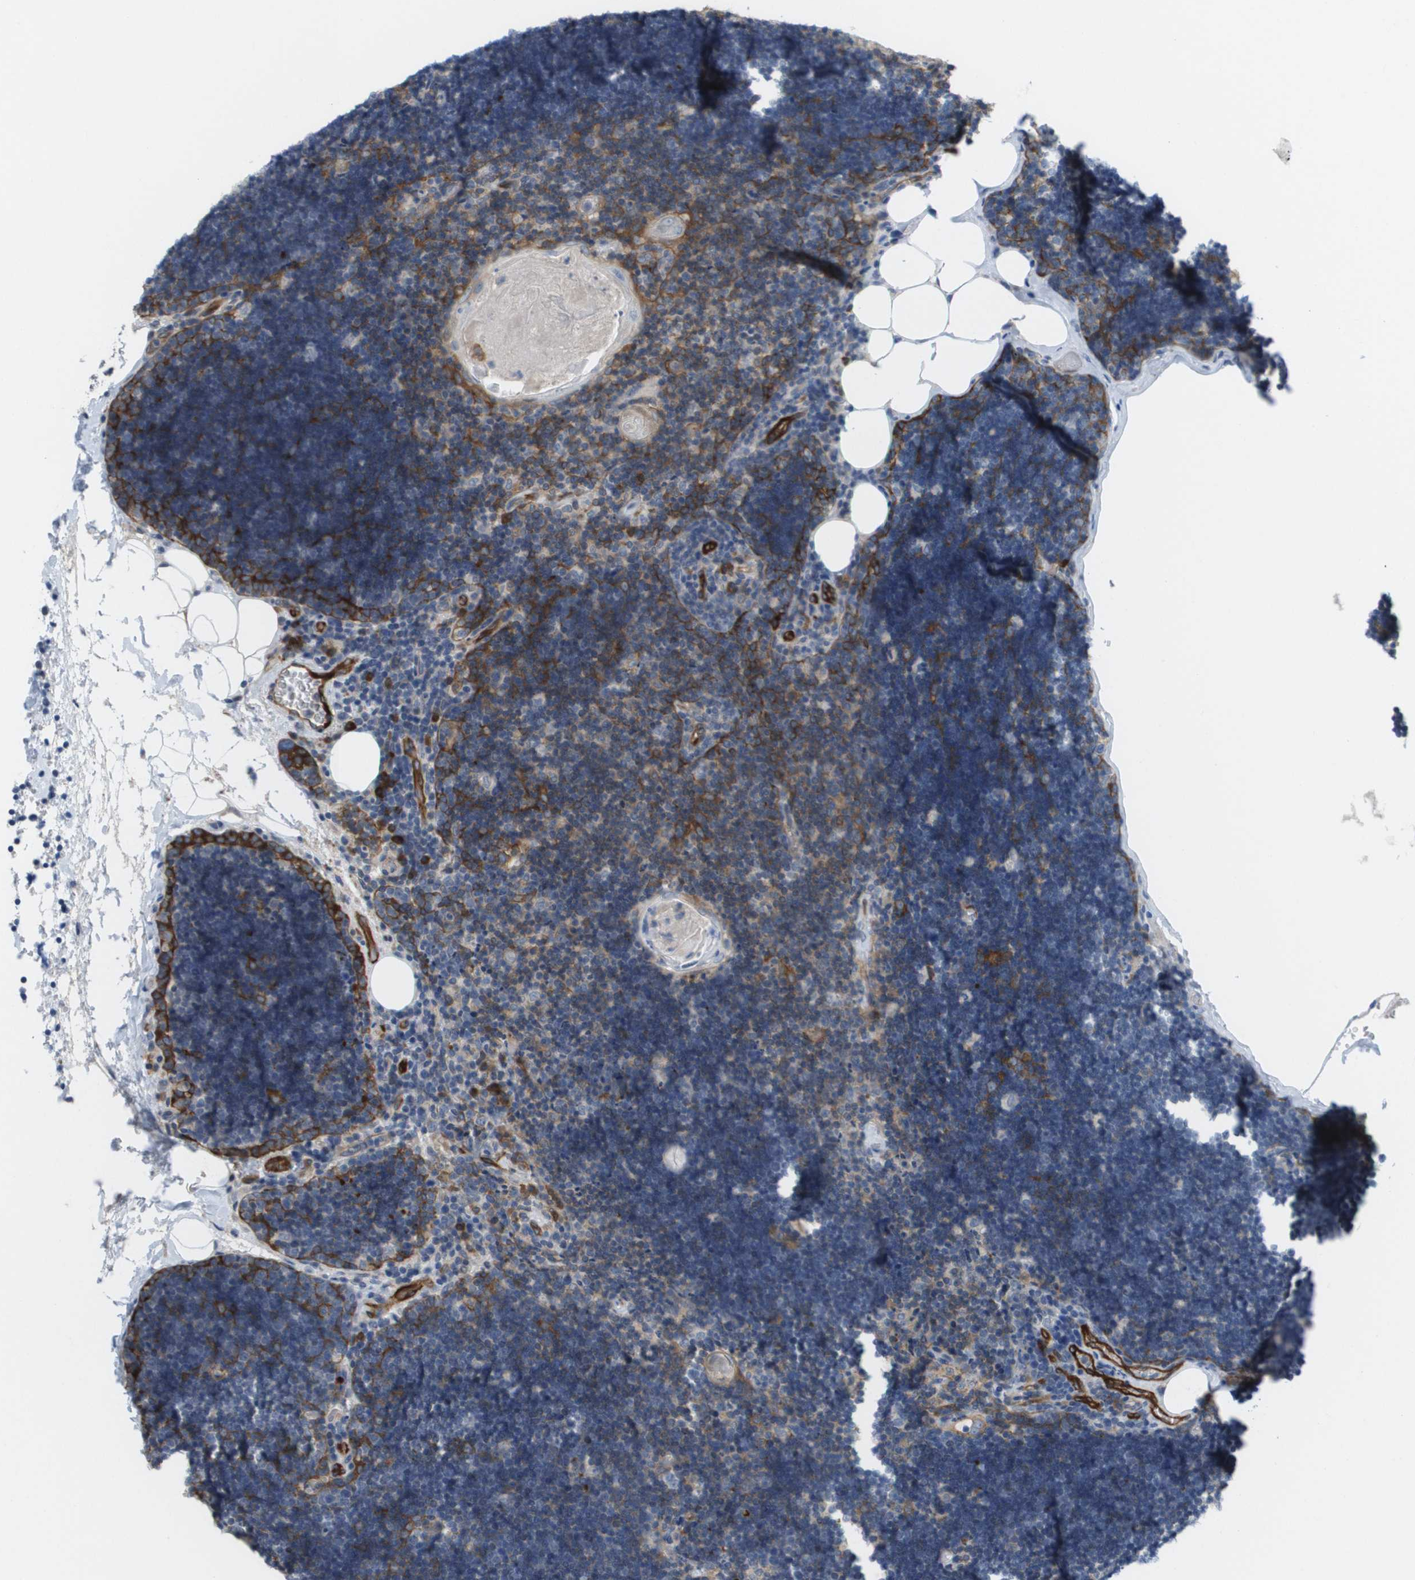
{"staining": {"intensity": "moderate", "quantity": "<25%", "location": "cytoplasmic/membranous"}, "tissue": "lymph node", "cell_type": "Germinal center cells", "image_type": "normal", "snomed": [{"axis": "morphology", "description": "Normal tissue, NOS"}, {"axis": "topography", "description": "Lymph node"}], "caption": "A low amount of moderate cytoplasmic/membranous staining is appreciated in approximately <25% of germinal center cells in unremarkable lymph node.", "gene": "MARCHF8", "patient": {"sex": "male", "age": 33}}